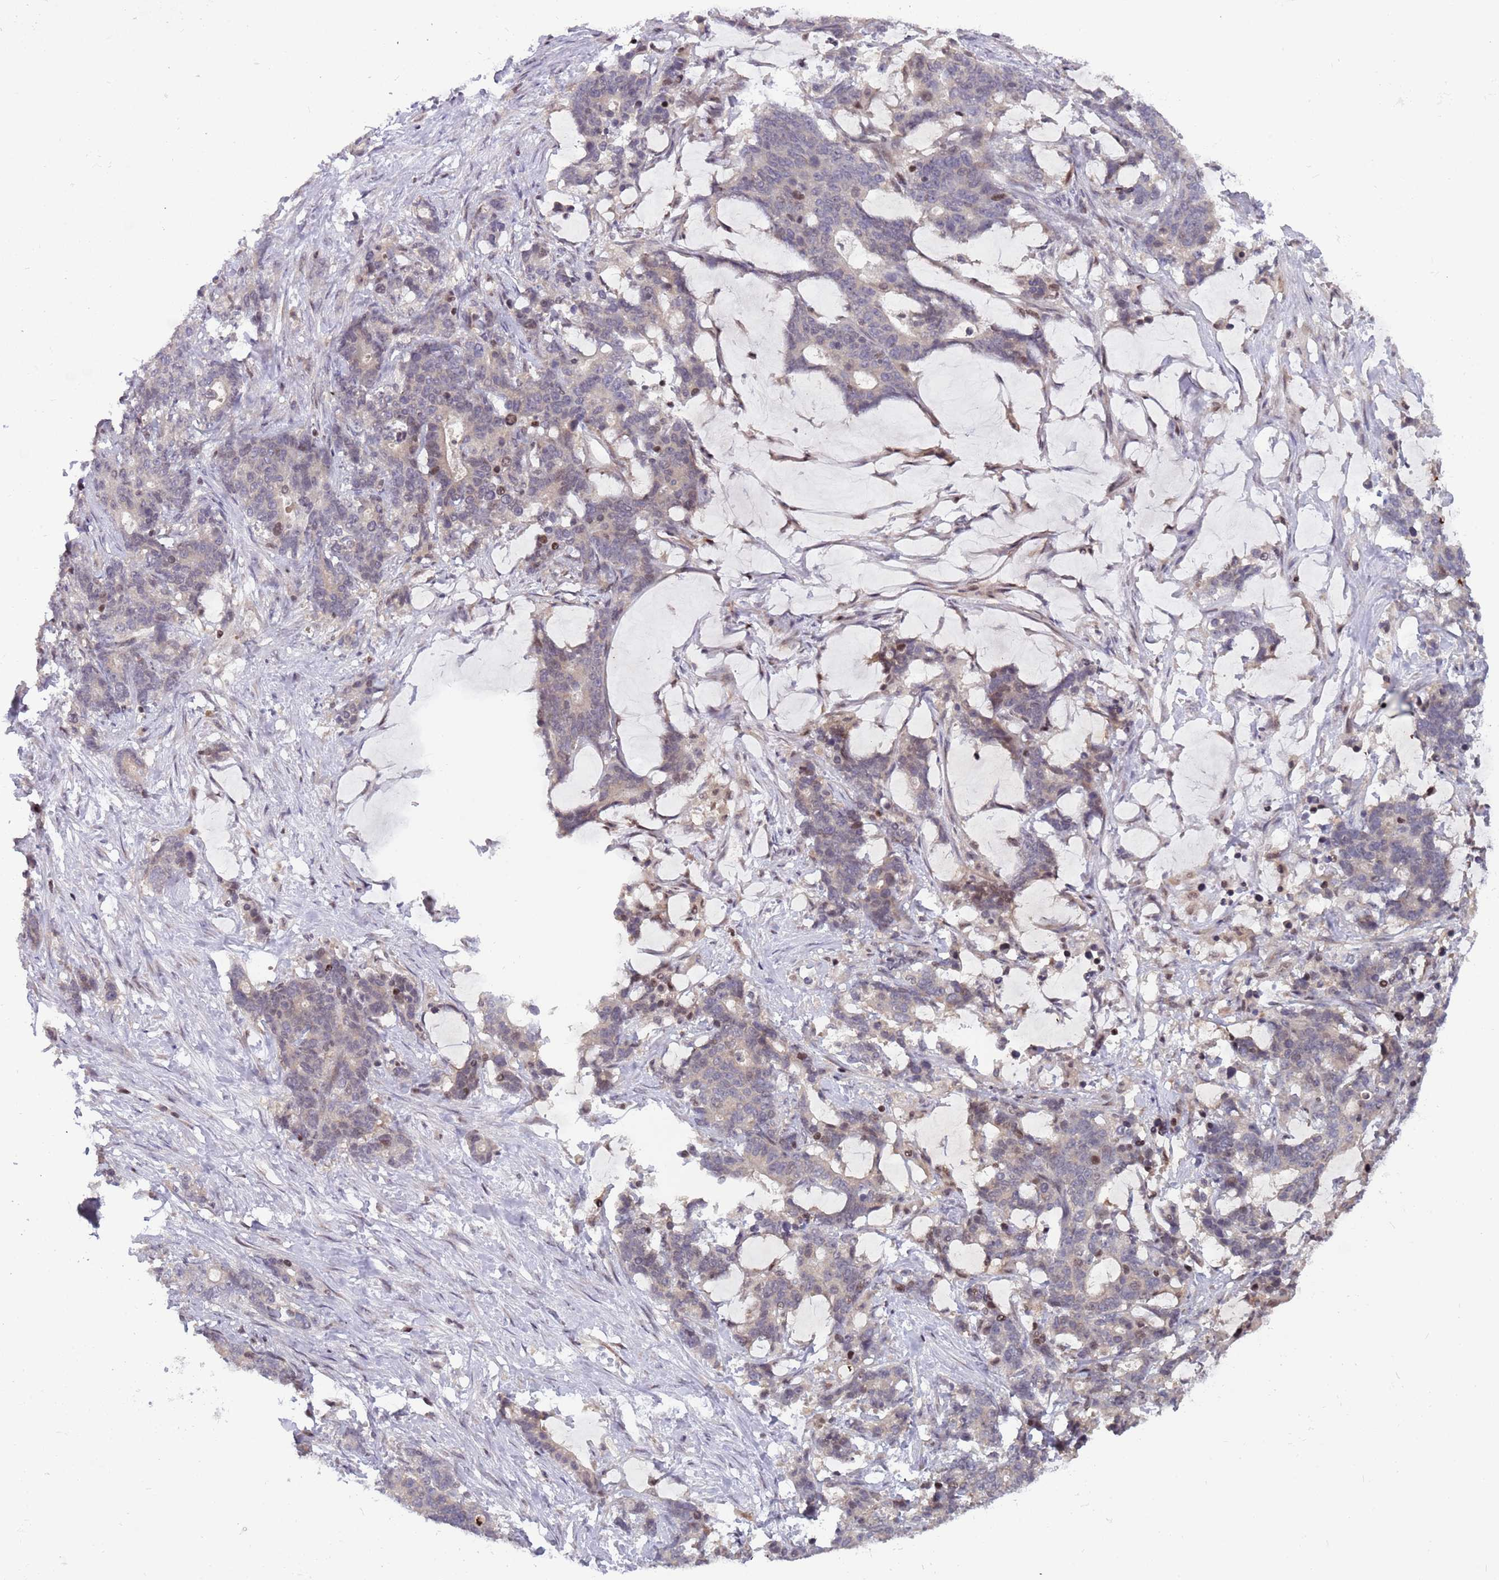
{"staining": {"intensity": "negative", "quantity": "none", "location": "none"}, "tissue": "stomach cancer", "cell_type": "Tumor cells", "image_type": "cancer", "snomed": [{"axis": "morphology", "description": "Normal tissue, NOS"}, {"axis": "morphology", "description": "Adenocarcinoma, NOS"}, {"axis": "topography", "description": "Stomach"}], "caption": "Micrograph shows no protein positivity in tumor cells of stomach adenocarcinoma tissue.", "gene": "ARHGEF5", "patient": {"sex": "female", "age": 64}}